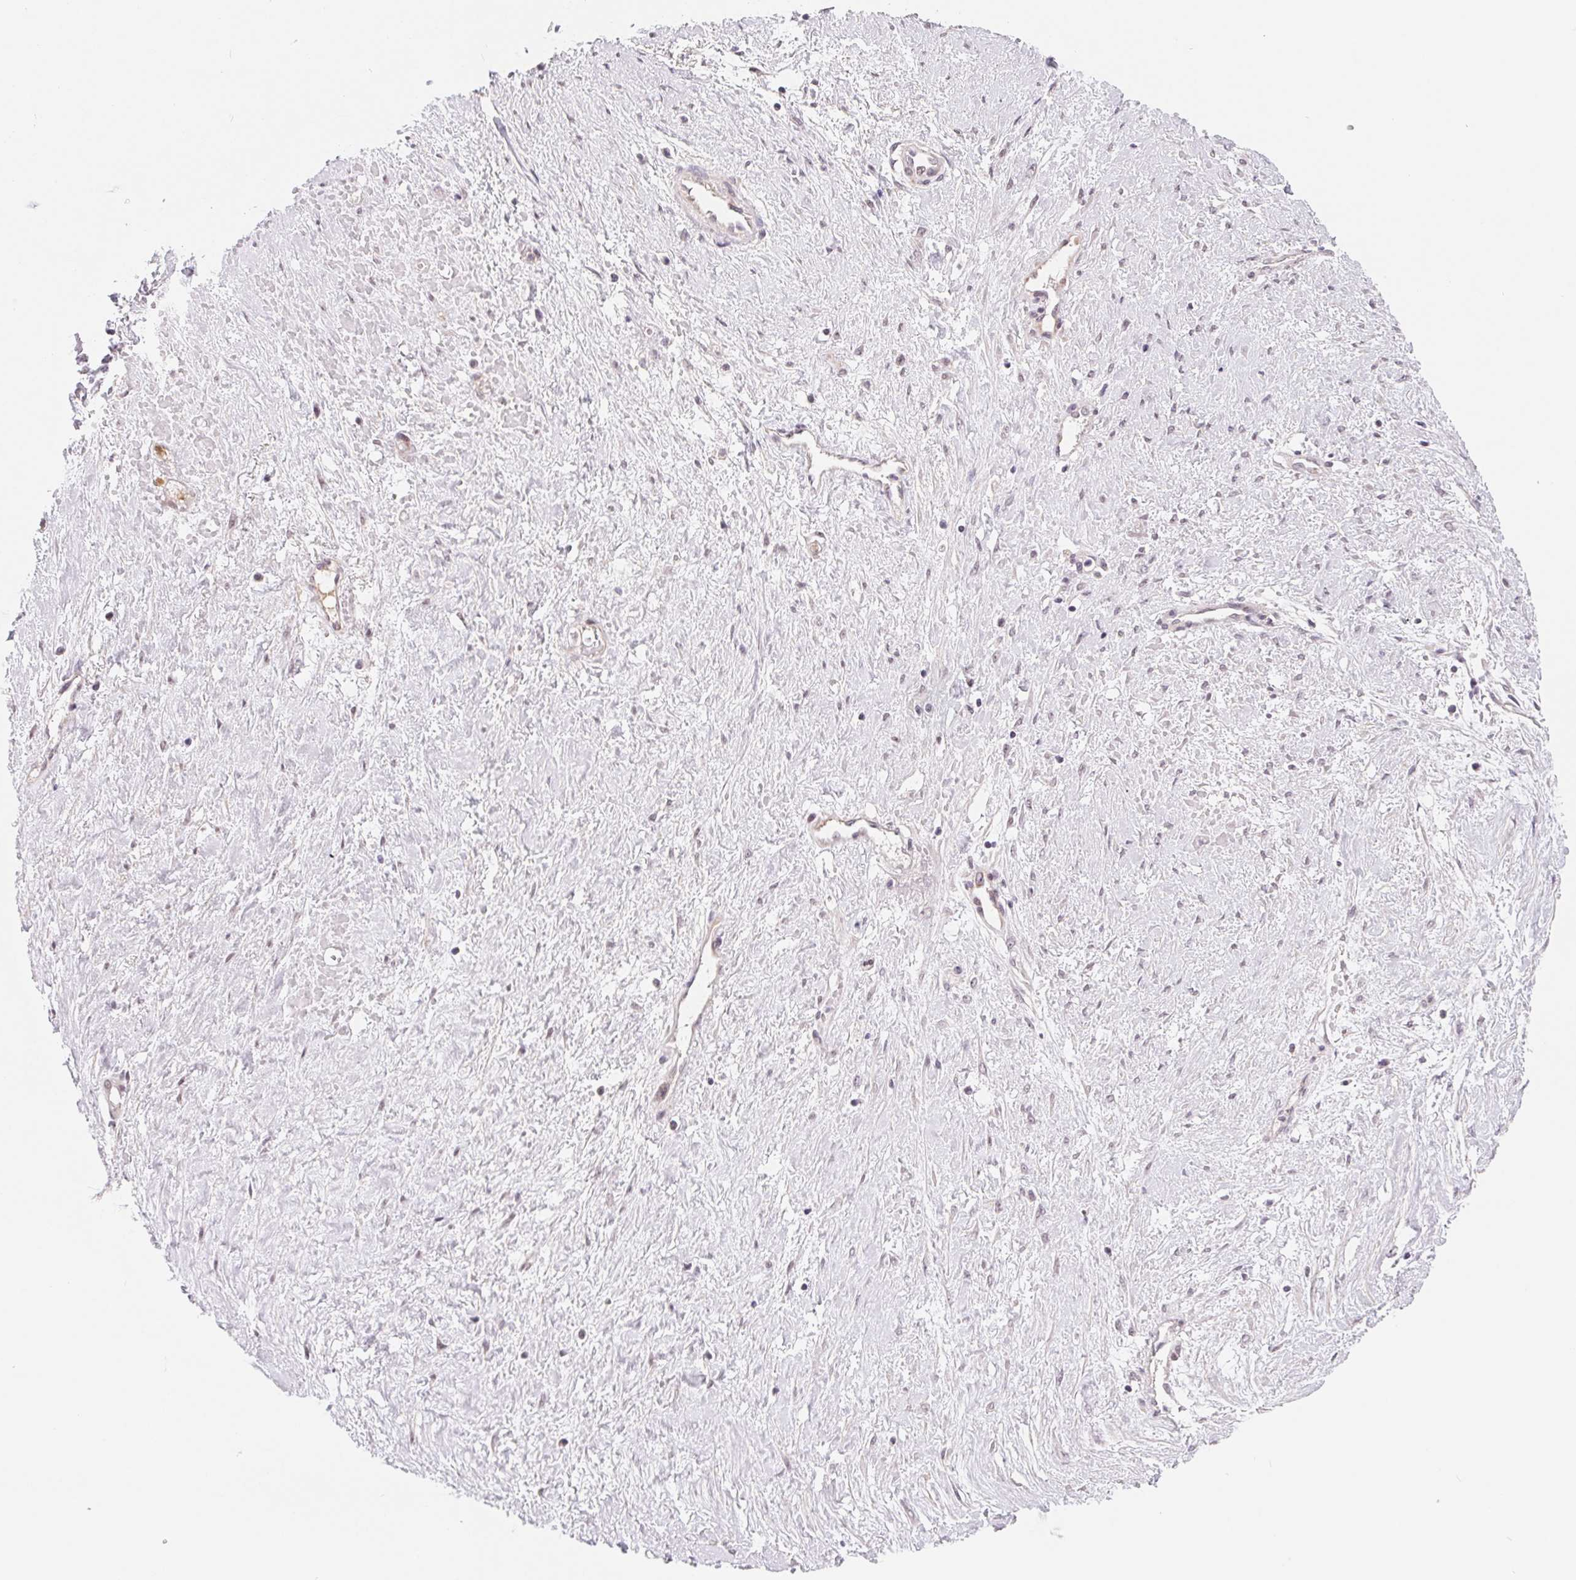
{"staining": {"intensity": "negative", "quantity": "none", "location": "none"}, "tissue": "ovarian cancer", "cell_type": "Tumor cells", "image_type": "cancer", "snomed": [{"axis": "morphology", "description": "Cystadenocarcinoma, serous, NOS"}, {"axis": "topography", "description": "Ovary"}], "caption": "IHC photomicrograph of human ovarian cancer (serous cystadenocarcinoma) stained for a protein (brown), which shows no expression in tumor cells.", "gene": "LCA5L", "patient": {"sex": "female", "age": 69}}